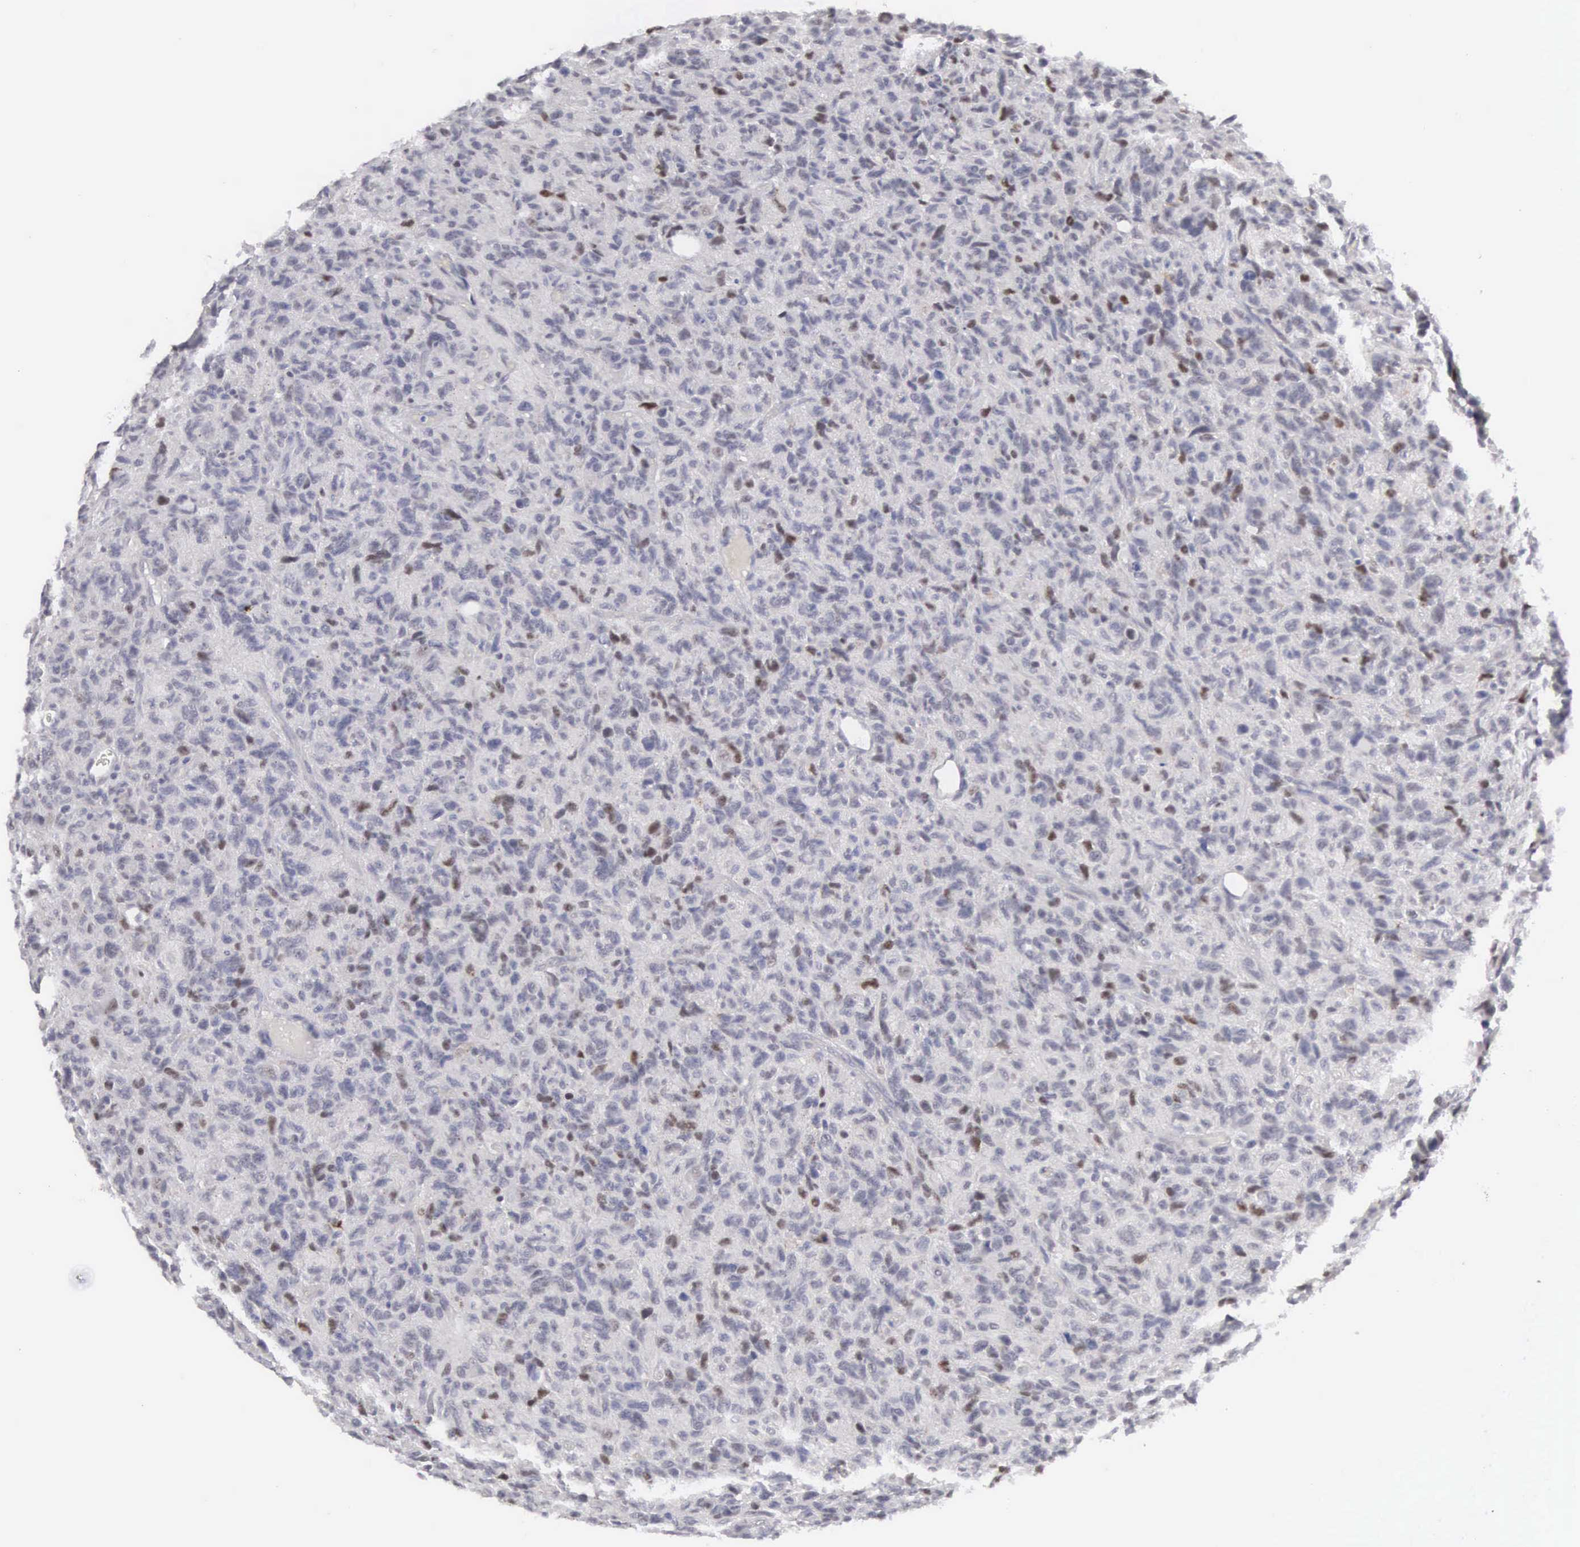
{"staining": {"intensity": "weak", "quantity": "<25%", "location": "nuclear"}, "tissue": "glioma", "cell_type": "Tumor cells", "image_type": "cancer", "snomed": [{"axis": "morphology", "description": "Glioma, malignant, High grade"}, {"axis": "topography", "description": "Brain"}], "caption": "Immunohistochemistry (IHC) of malignant glioma (high-grade) reveals no staining in tumor cells.", "gene": "MNAT1", "patient": {"sex": "female", "age": 60}}